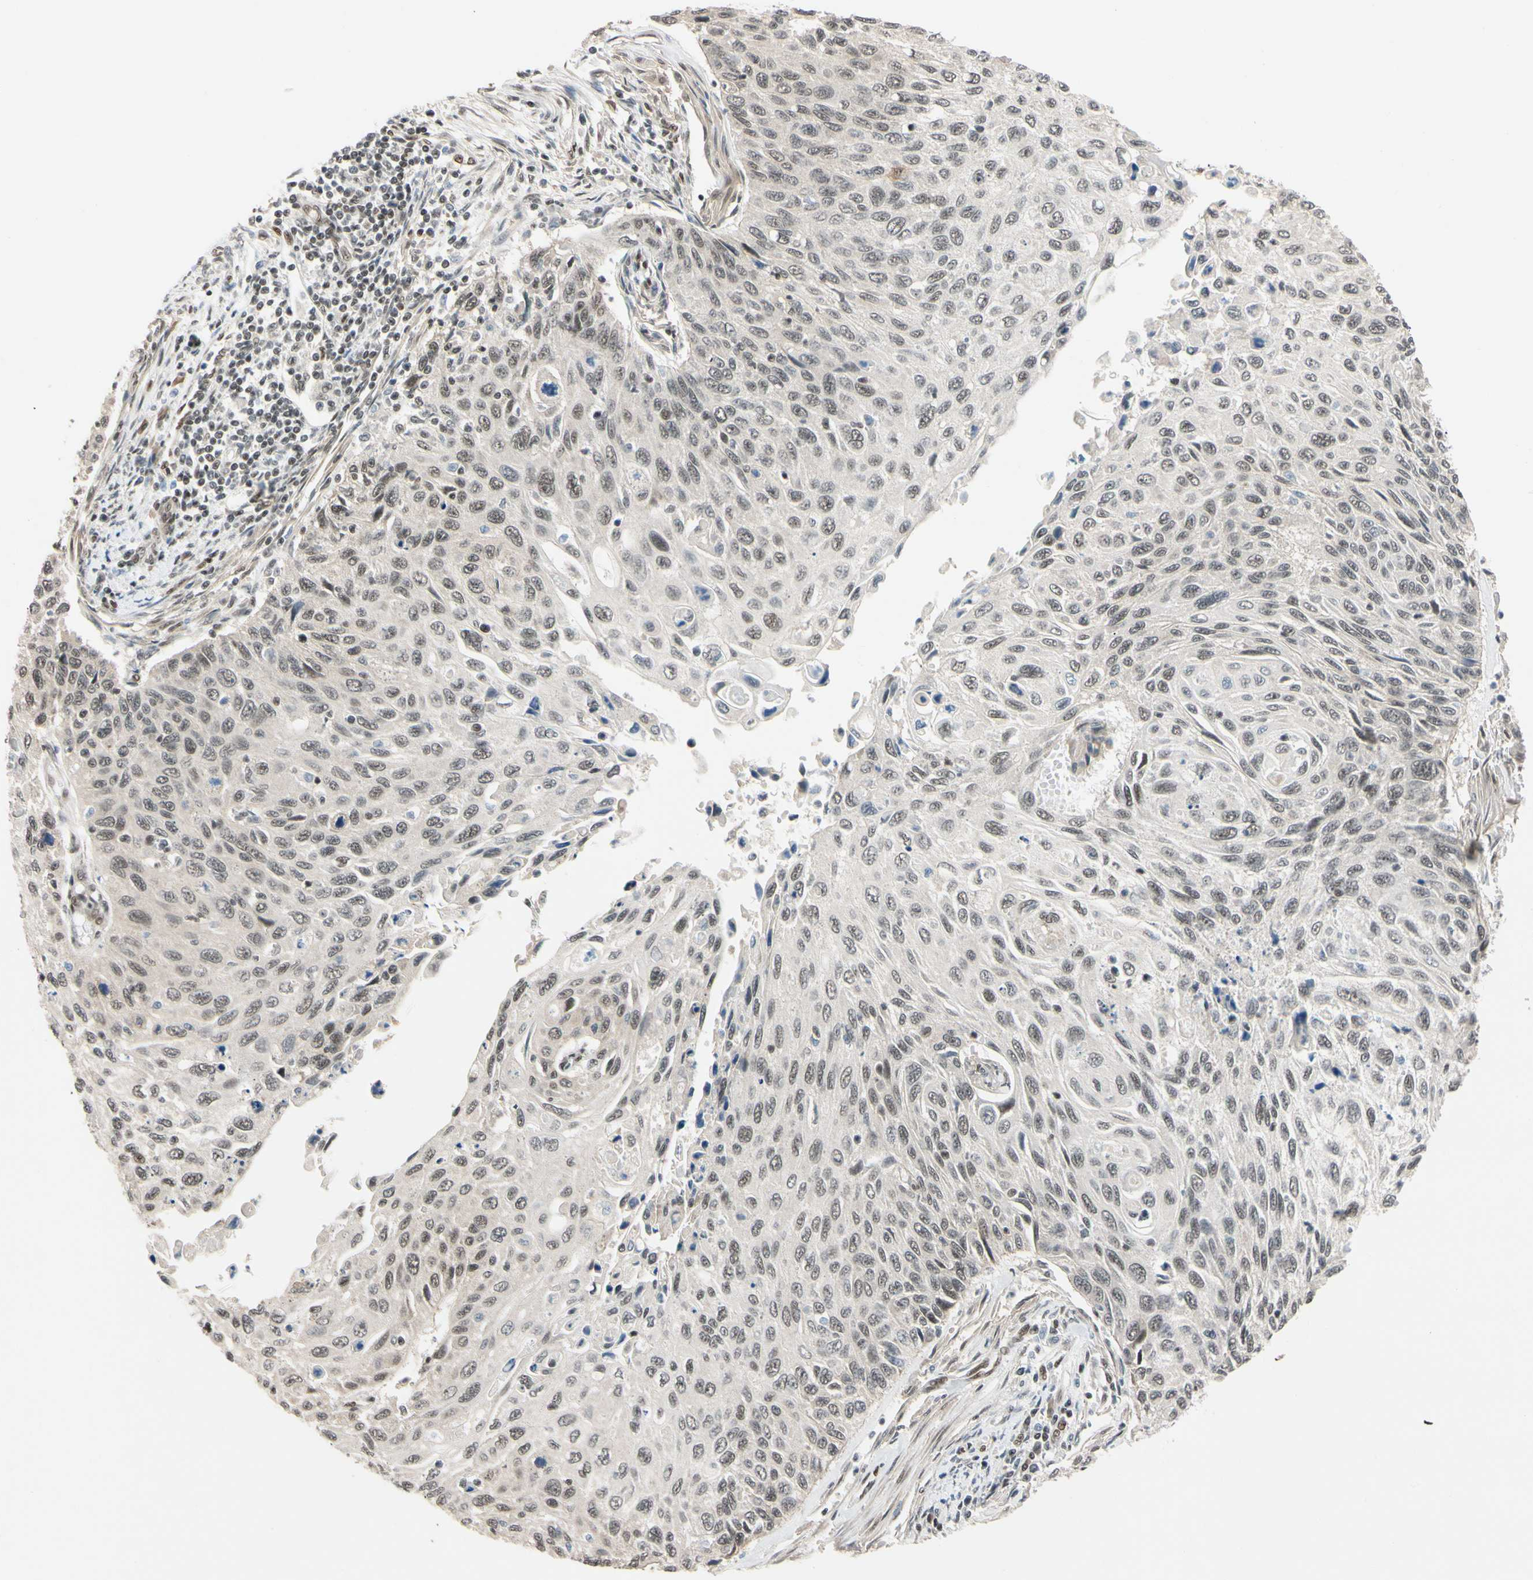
{"staining": {"intensity": "weak", "quantity": "25%-75%", "location": "nuclear"}, "tissue": "cervical cancer", "cell_type": "Tumor cells", "image_type": "cancer", "snomed": [{"axis": "morphology", "description": "Squamous cell carcinoma, NOS"}, {"axis": "topography", "description": "Cervix"}], "caption": "Tumor cells demonstrate weak nuclear positivity in about 25%-75% of cells in cervical squamous cell carcinoma.", "gene": "TAF4", "patient": {"sex": "female", "age": 70}}